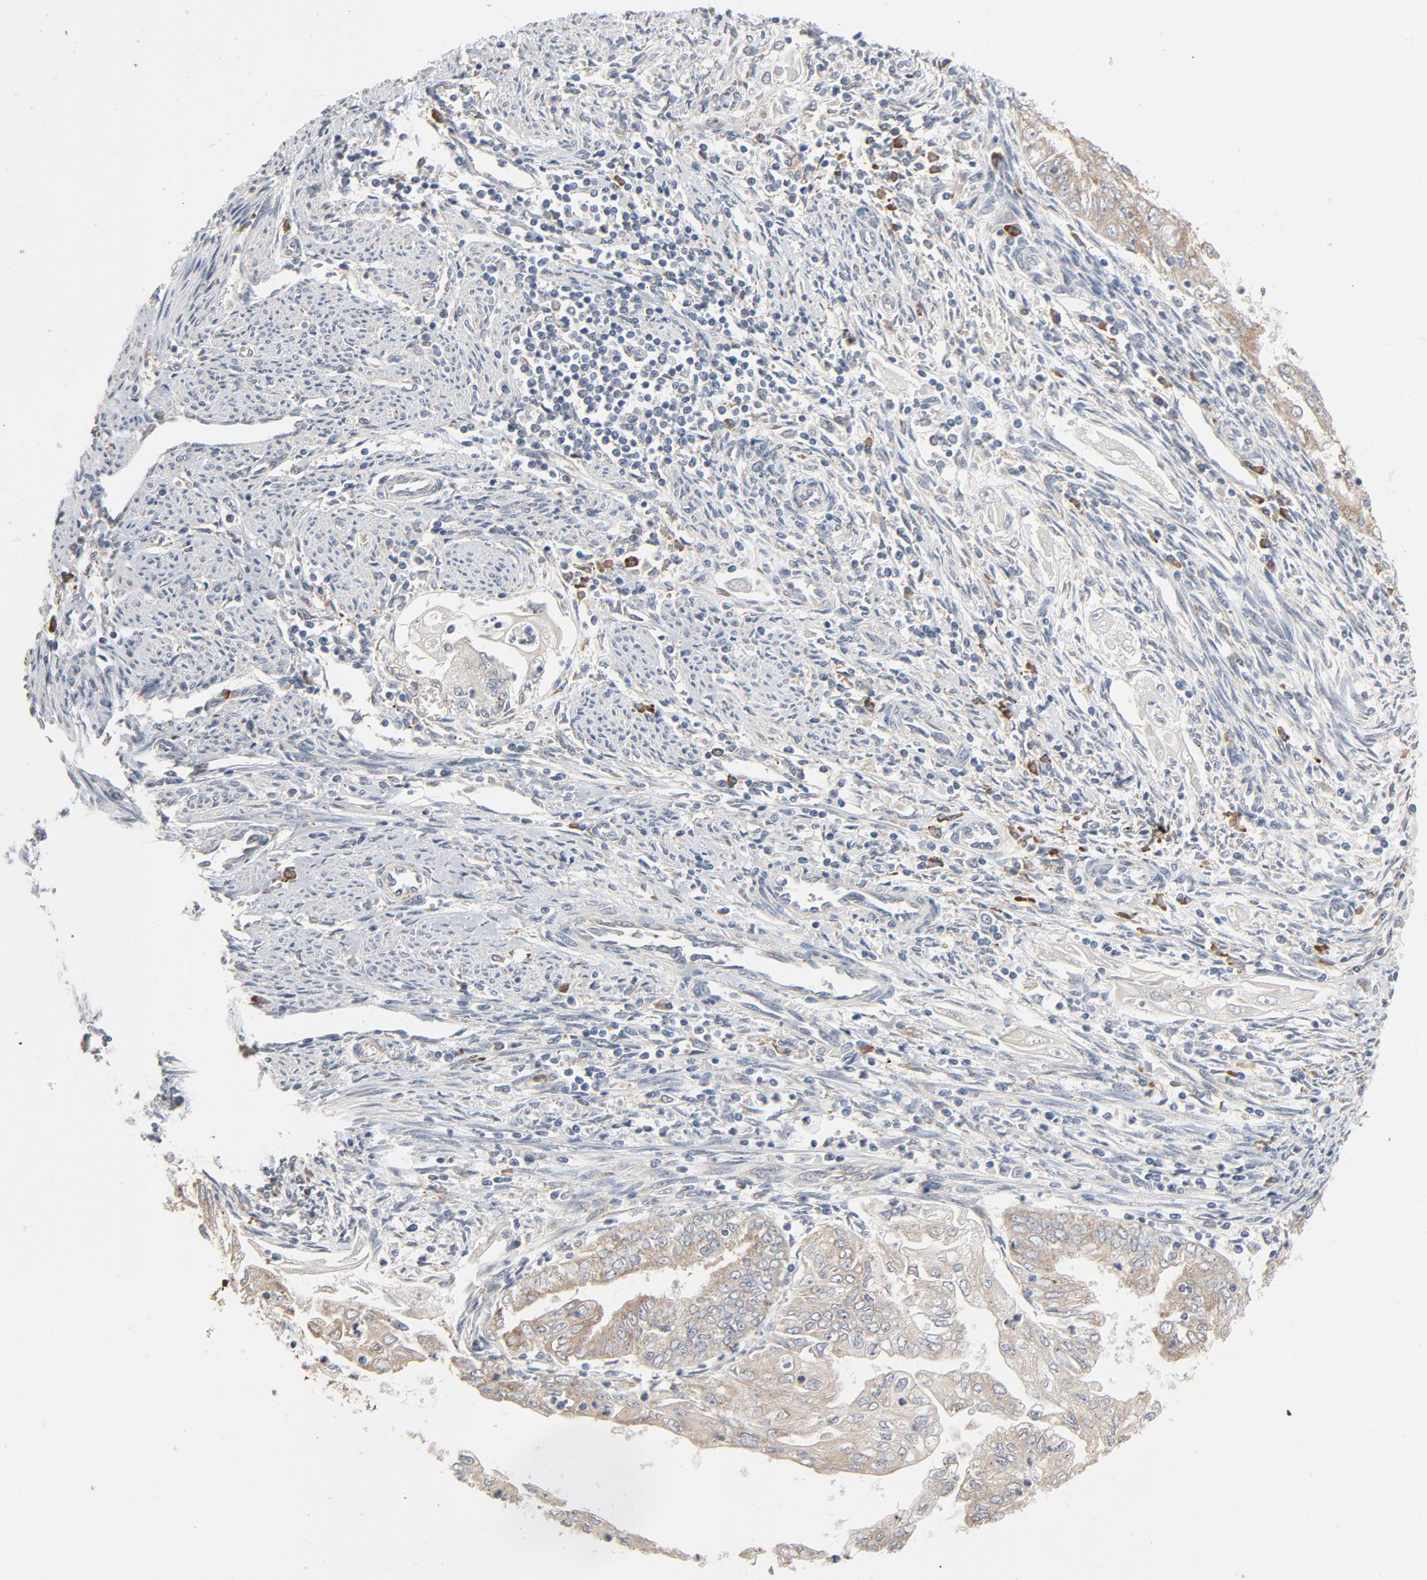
{"staining": {"intensity": "weak", "quantity": ">75%", "location": "cytoplasmic/membranous"}, "tissue": "endometrial cancer", "cell_type": "Tumor cells", "image_type": "cancer", "snomed": [{"axis": "morphology", "description": "Adenocarcinoma, NOS"}, {"axis": "topography", "description": "Endometrium"}], "caption": "This micrograph exhibits immunohistochemistry (IHC) staining of endometrial cancer (adenocarcinoma), with low weak cytoplasmic/membranous staining in about >75% of tumor cells.", "gene": "TLR4", "patient": {"sex": "female", "age": 75}}